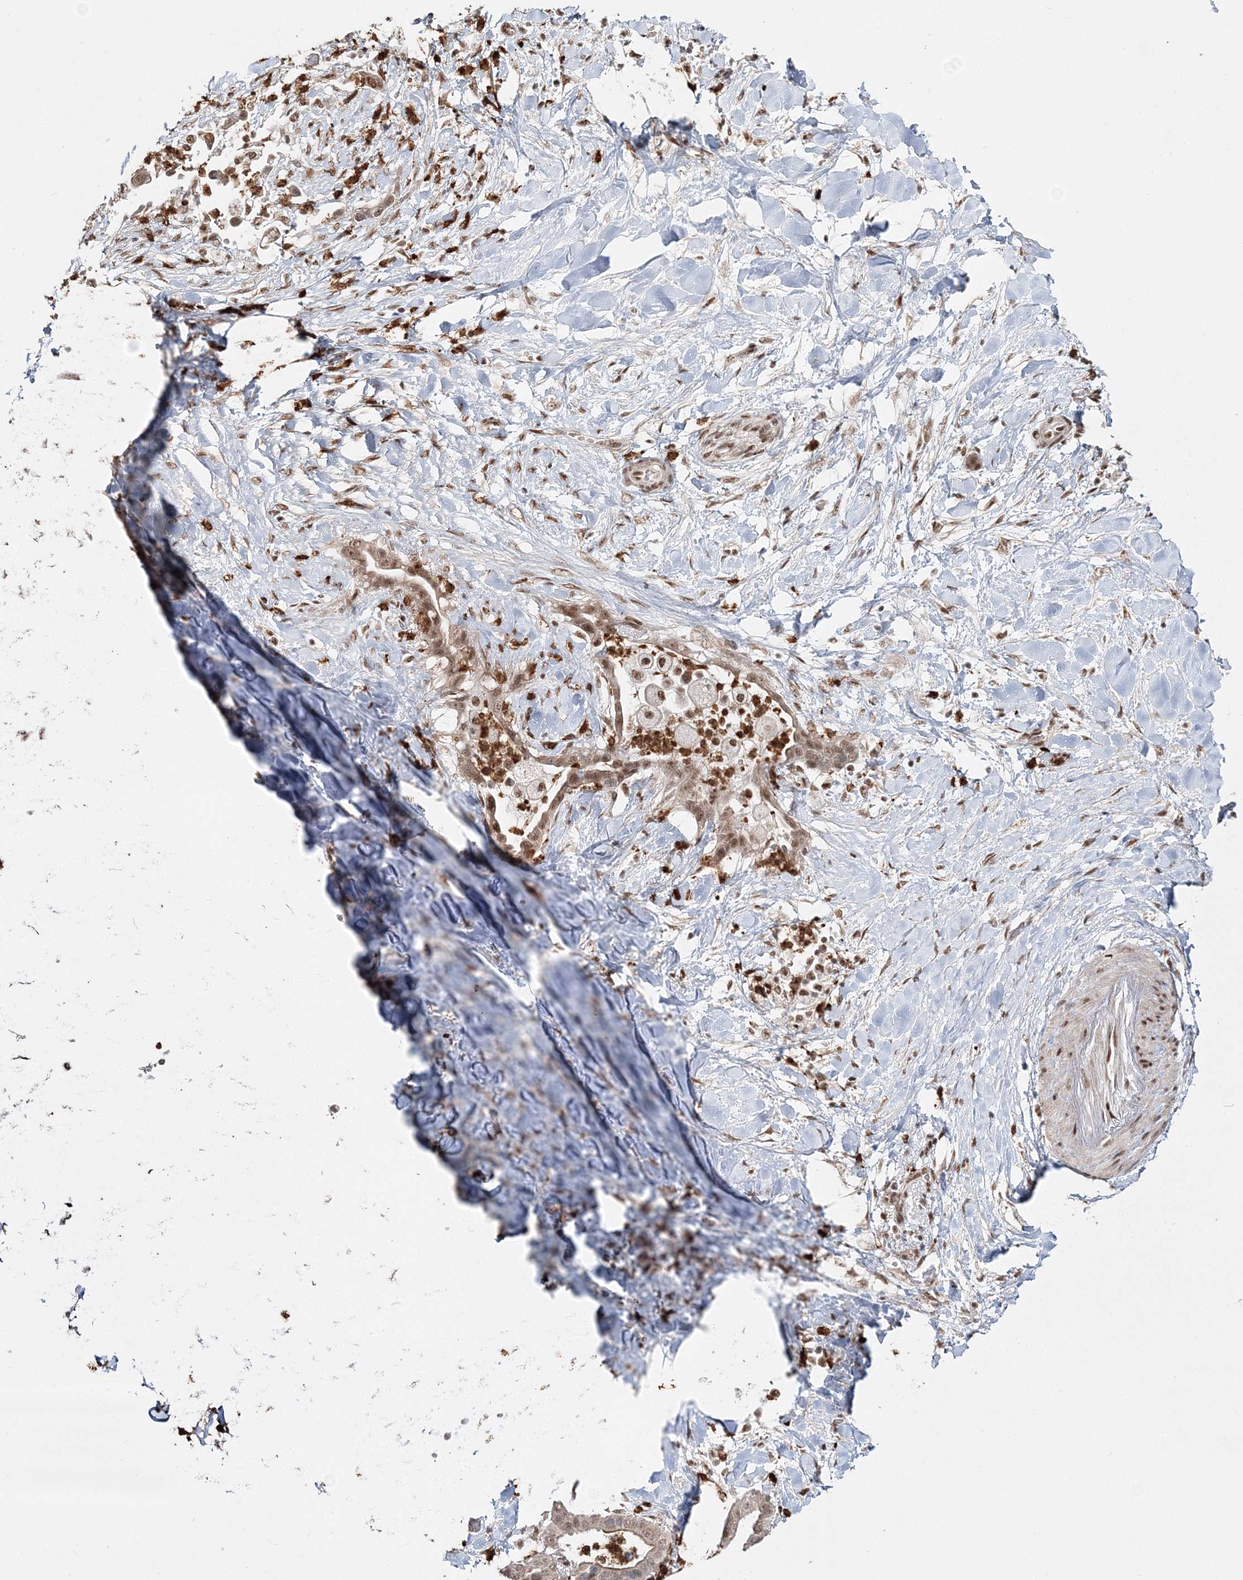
{"staining": {"intensity": "moderate", "quantity": ">75%", "location": "nuclear"}, "tissue": "liver cancer", "cell_type": "Tumor cells", "image_type": "cancer", "snomed": [{"axis": "morphology", "description": "Cholangiocarcinoma"}, {"axis": "topography", "description": "Liver"}], "caption": "Immunohistochemical staining of human liver cancer (cholangiocarcinoma) displays moderate nuclear protein staining in approximately >75% of tumor cells. (IHC, brightfield microscopy, high magnification).", "gene": "QRICH1", "patient": {"sex": "female", "age": 54}}